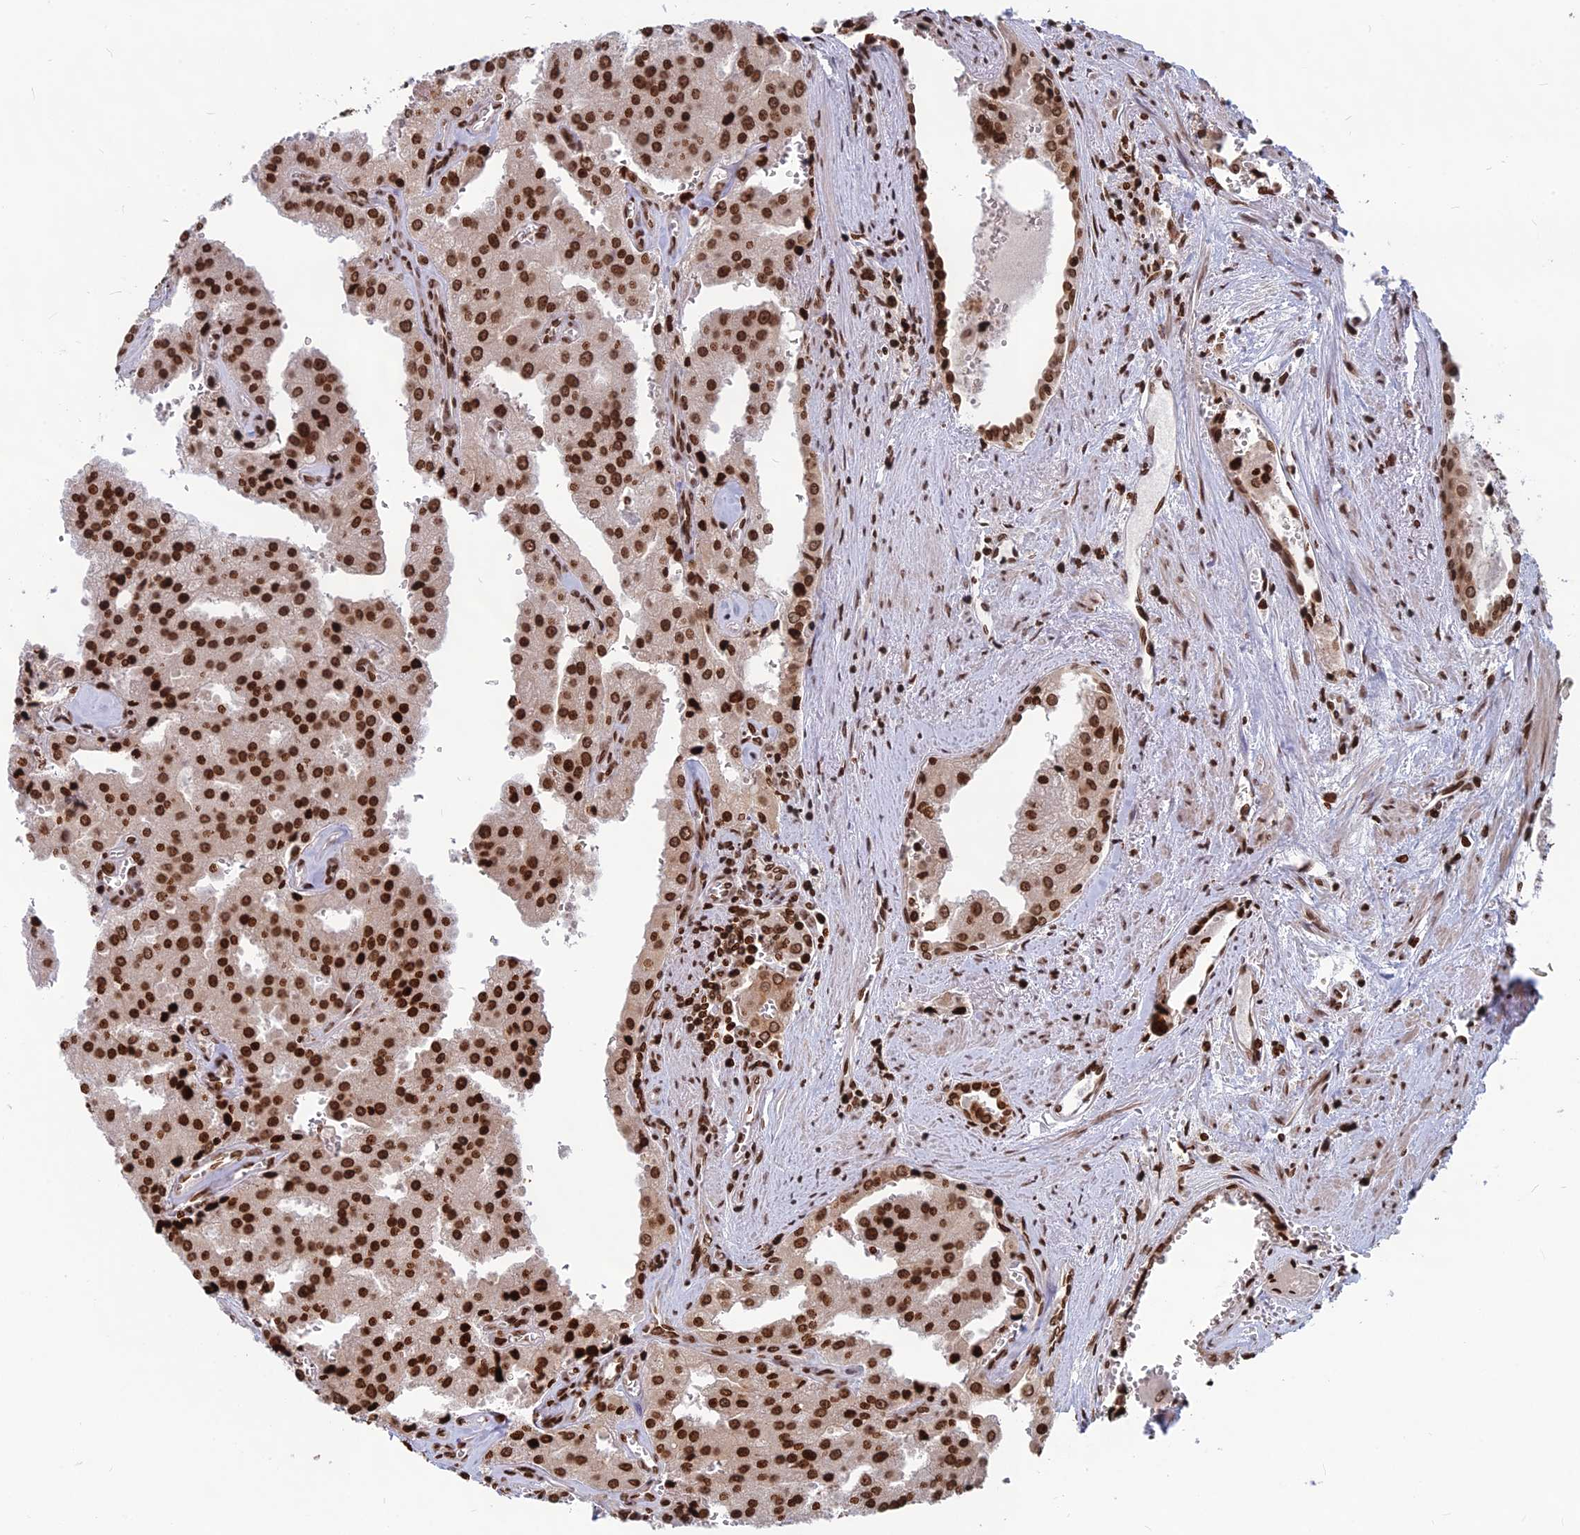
{"staining": {"intensity": "strong", "quantity": ">75%", "location": "nuclear"}, "tissue": "prostate cancer", "cell_type": "Tumor cells", "image_type": "cancer", "snomed": [{"axis": "morphology", "description": "Adenocarcinoma, High grade"}, {"axis": "topography", "description": "Prostate"}], "caption": "A high amount of strong nuclear staining is appreciated in about >75% of tumor cells in prostate high-grade adenocarcinoma tissue.", "gene": "TET2", "patient": {"sex": "male", "age": 68}}